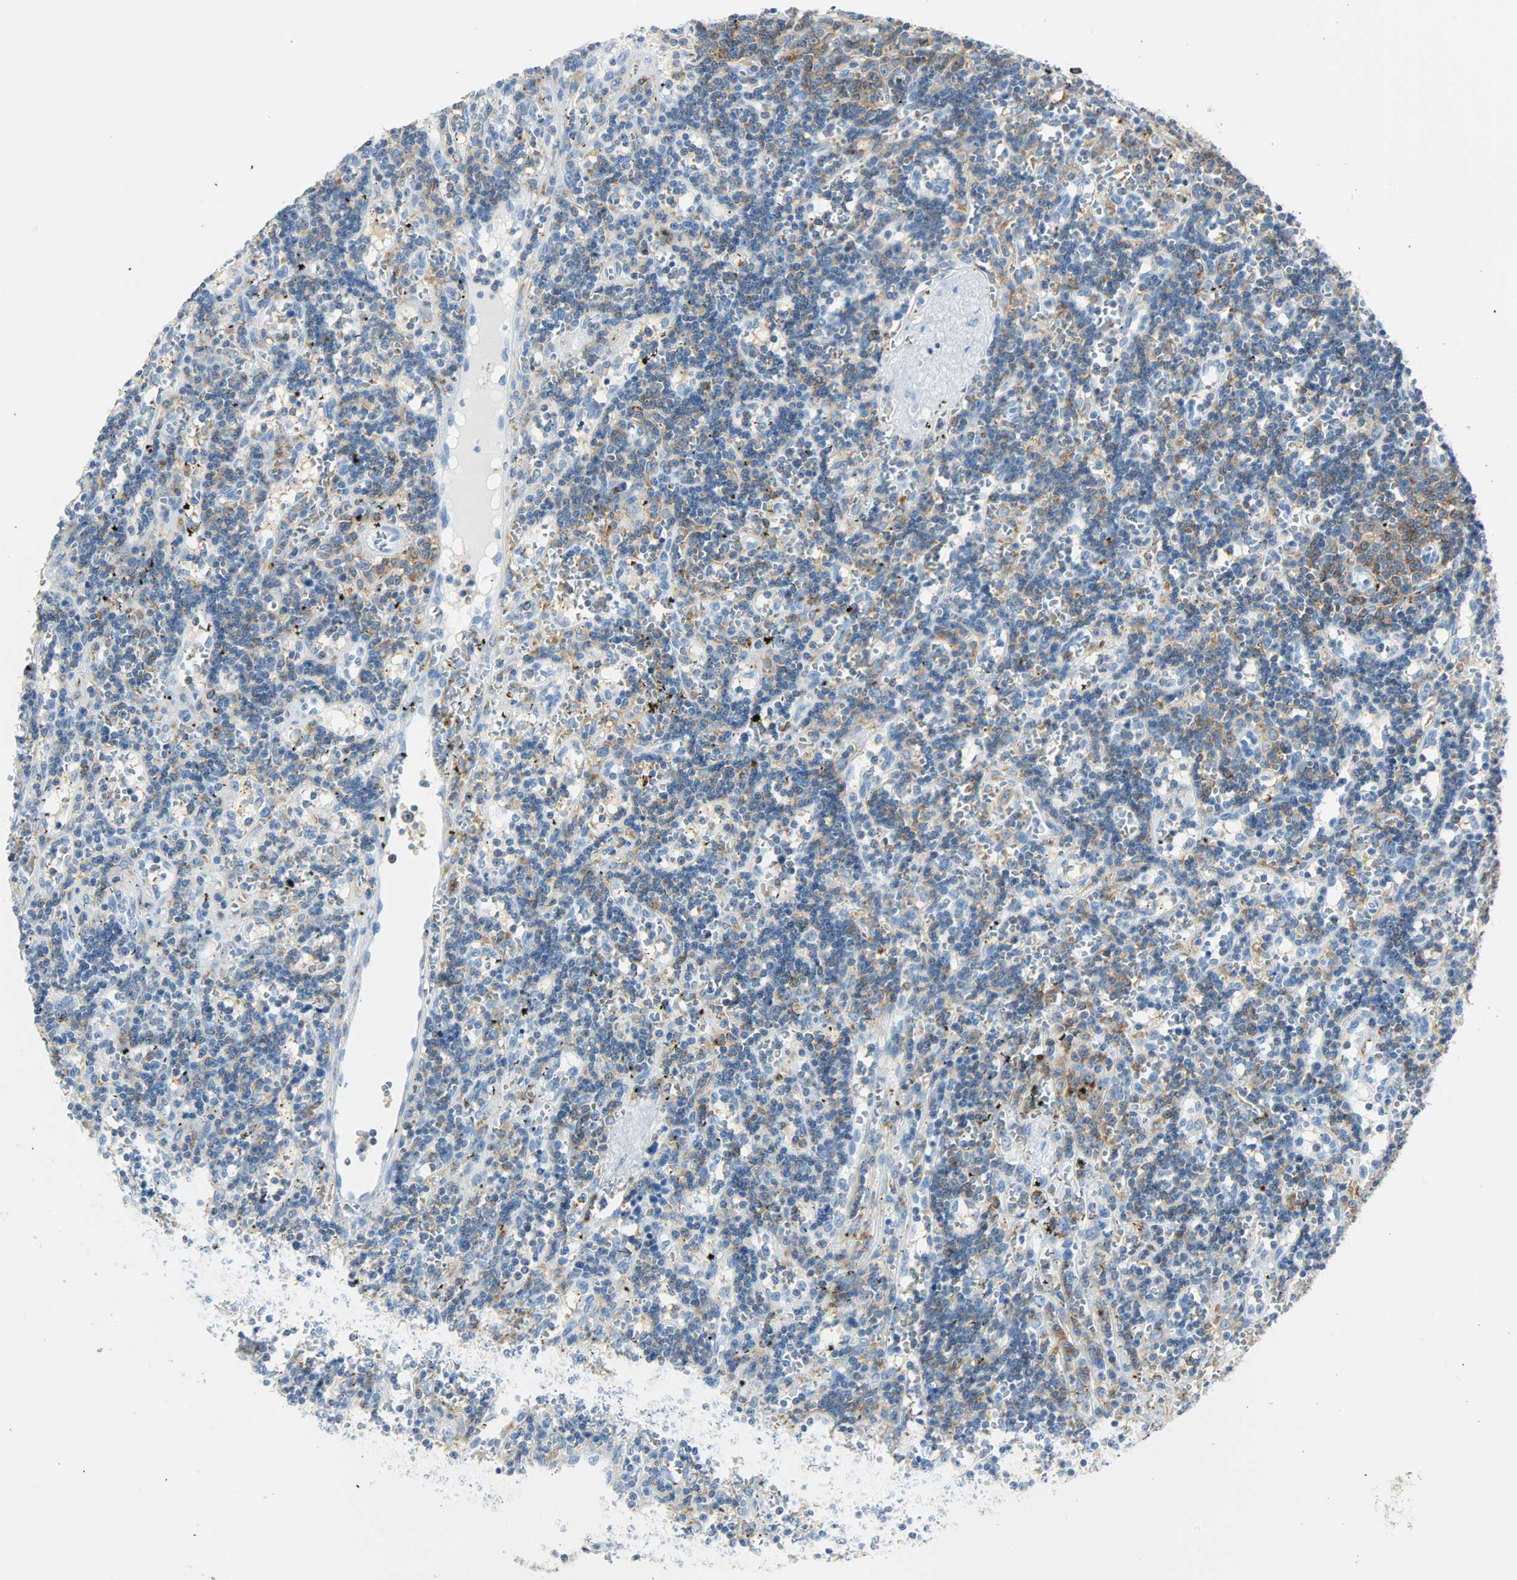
{"staining": {"intensity": "negative", "quantity": "none", "location": "none"}, "tissue": "lymphoma", "cell_type": "Tumor cells", "image_type": "cancer", "snomed": [{"axis": "morphology", "description": "Malignant lymphoma, non-Hodgkin's type, Low grade"}, {"axis": "topography", "description": "Spleen"}], "caption": "High power microscopy micrograph of an immunohistochemistry (IHC) micrograph of low-grade malignant lymphoma, non-Hodgkin's type, revealing no significant positivity in tumor cells.", "gene": "PTPN6", "patient": {"sex": "male", "age": 60}}